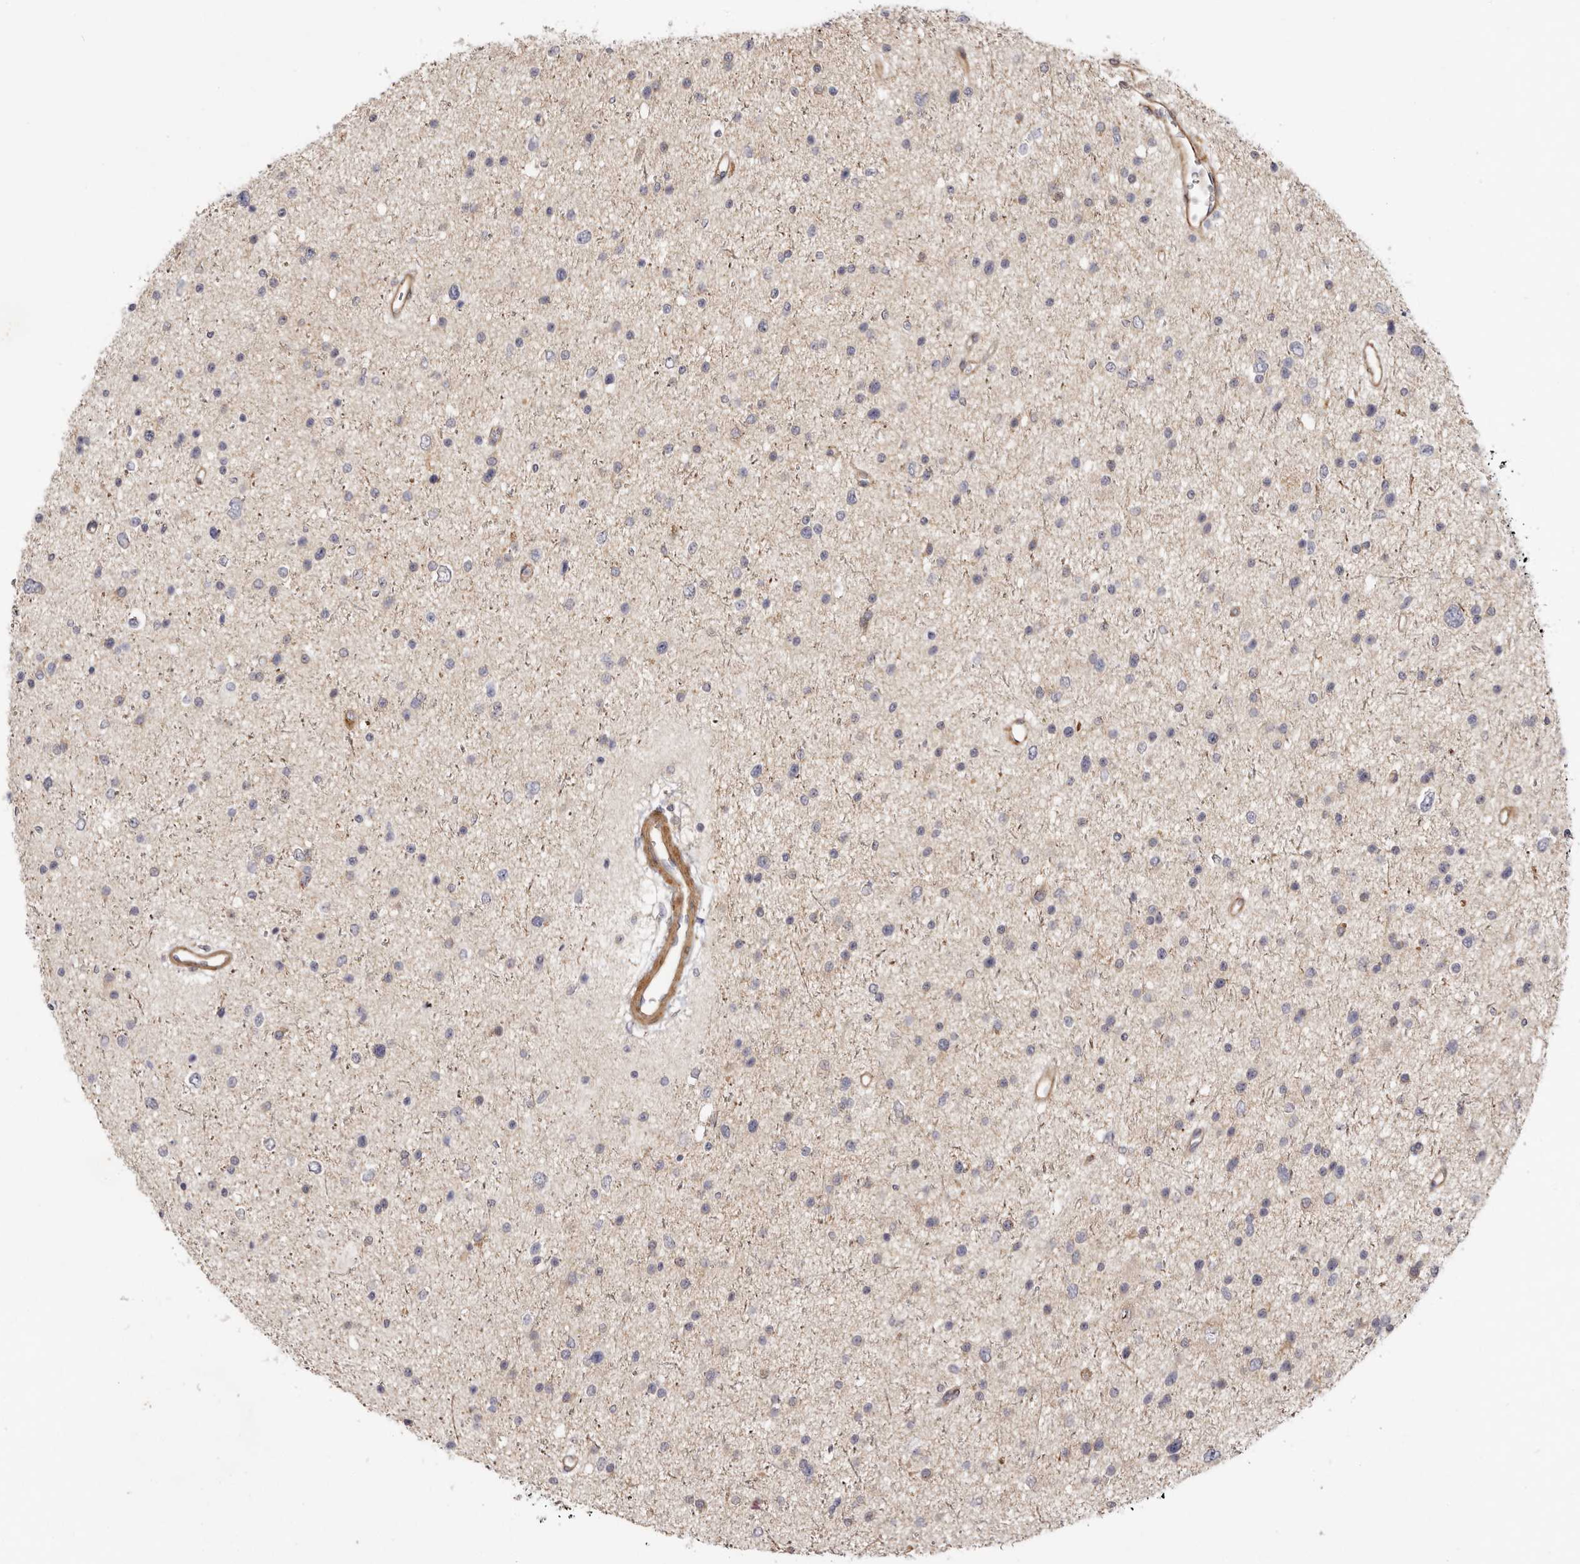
{"staining": {"intensity": "negative", "quantity": "none", "location": "none"}, "tissue": "glioma", "cell_type": "Tumor cells", "image_type": "cancer", "snomed": [{"axis": "morphology", "description": "Glioma, malignant, Low grade"}, {"axis": "topography", "description": "Brain"}], "caption": "IHC histopathology image of human glioma stained for a protein (brown), which exhibits no staining in tumor cells.", "gene": "ADAMTS9", "patient": {"sex": "female", "age": 37}}